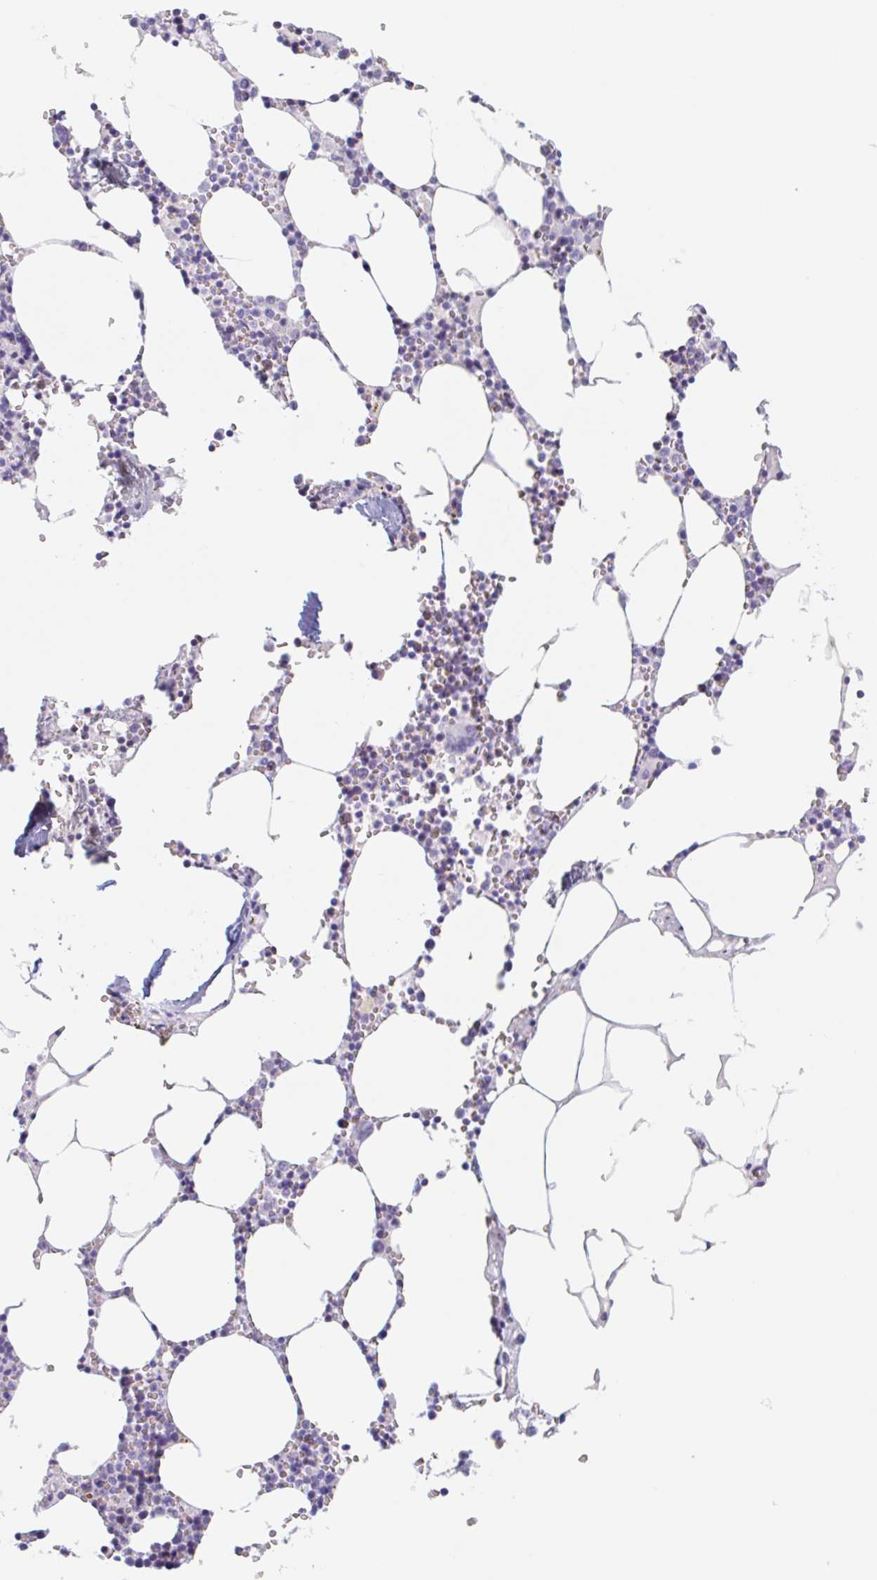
{"staining": {"intensity": "negative", "quantity": "none", "location": "none"}, "tissue": "bone marrow", "cell_type": "Hematopoietic cells", "image_type": "normal", "snomed": [{"axis": "morphology", "description": "Normal tissue, NOS"}, {"axis": "topography", "description": "Bone marrow"}], "caption": "Micrograph shows no protein staining in hematopoietic cells of benign bone marrow.", "gene": "EMC4", "patient": {"sex": "male", "age": 54}}